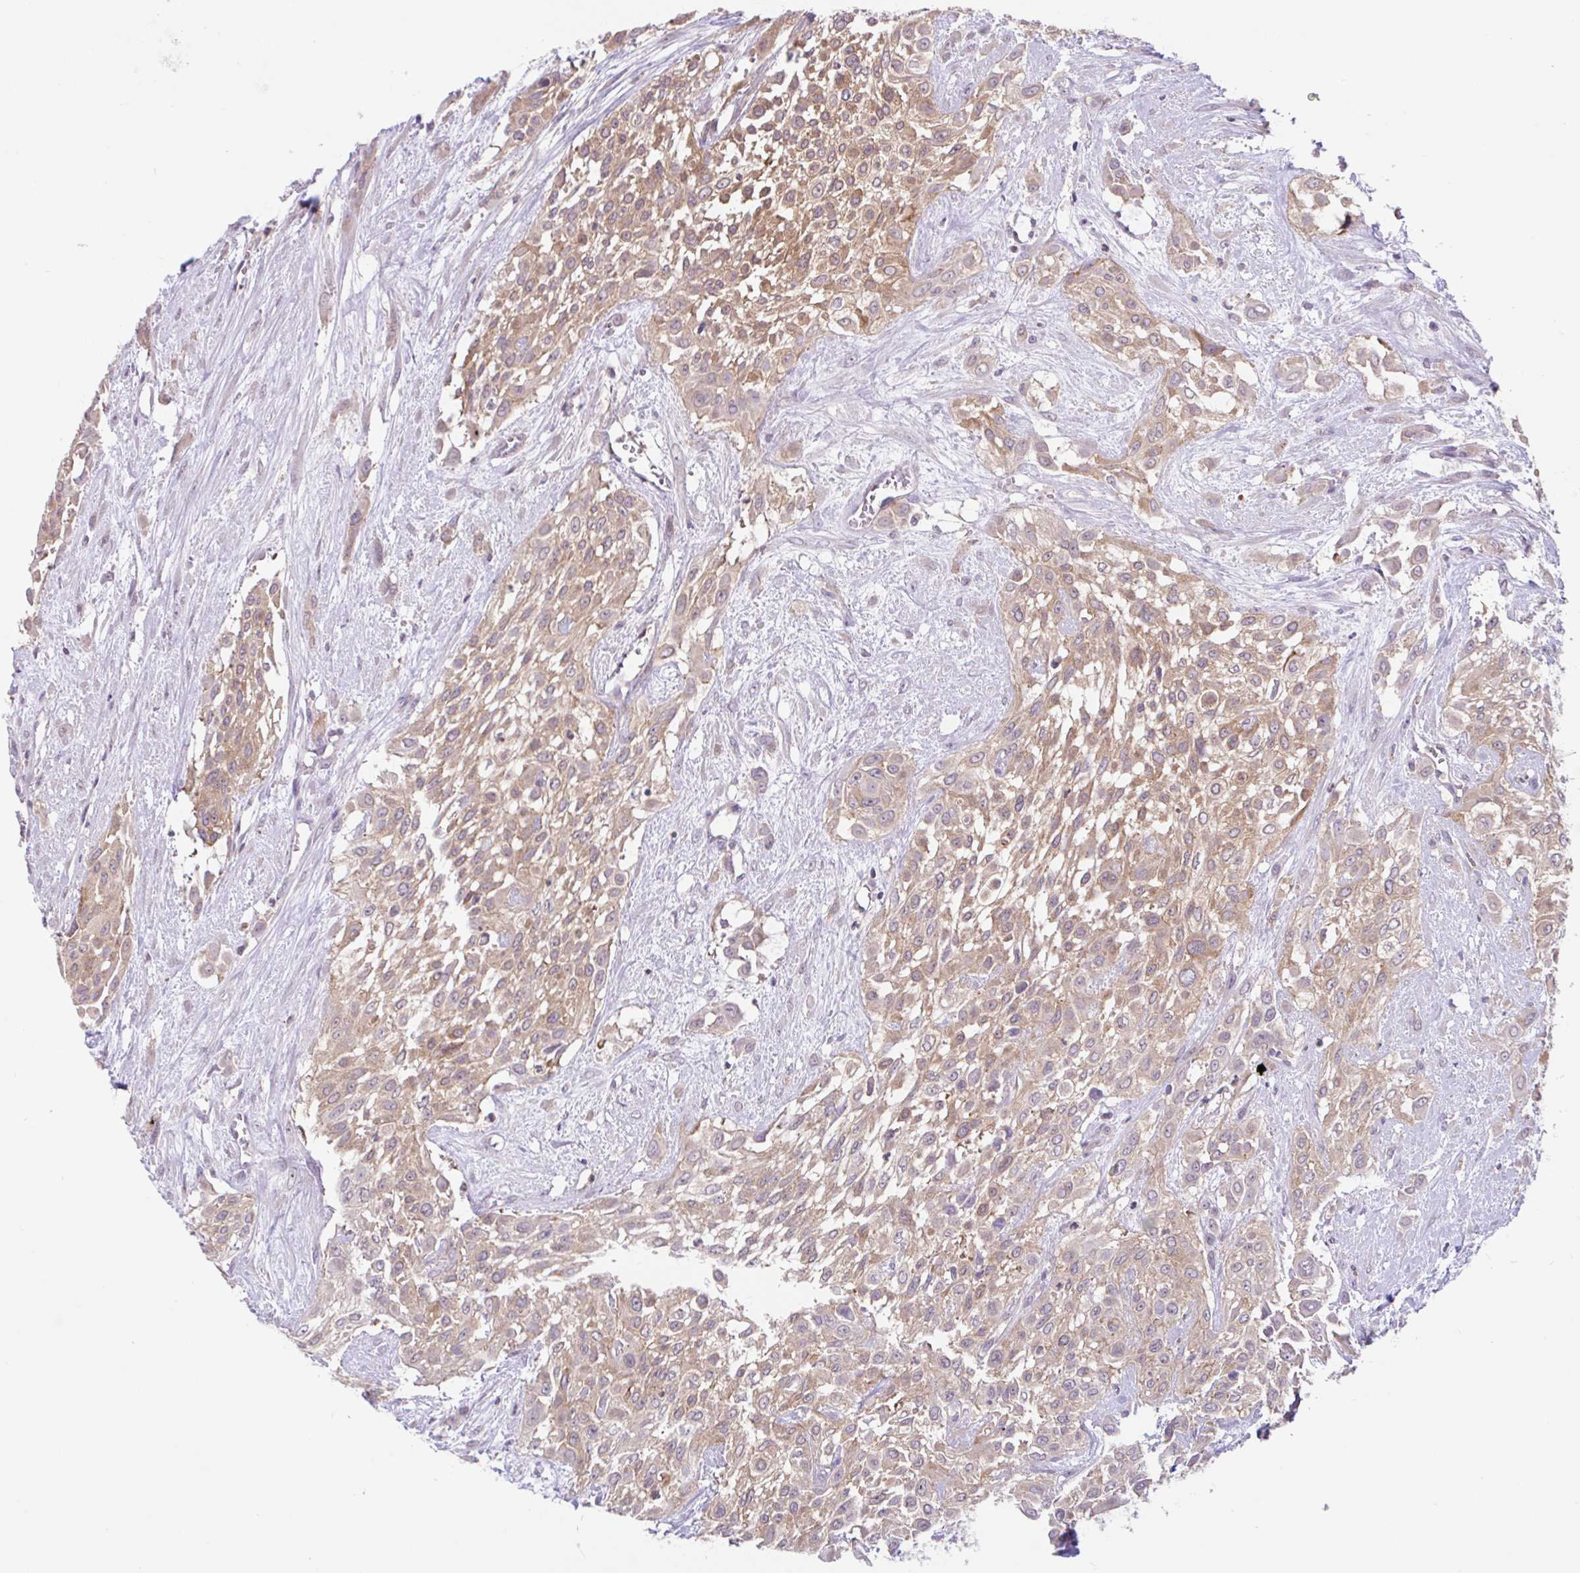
{"staining": {"intensity": "moderate", "quantity": ">75%", "location": "cytoplasmic/membranous"}, "tissue": "urothelial cancer", "cell_type": "Tumor cells", "image_type": "cancer", "snomed": [{"axis": "morphology", "description": "Urothelial carcinoma, High grade"}, {"axis": "topography", "description": "Urinary bladder"}], "caption": "Brown immunohistochemical staining in human high-grade urothelial carcinoma reveals moderate cytoplasmic/membranous staining in approximately >75% of tumor cells.", "gene": "RALBP1", "patient": {"sex": "male", "age": 57}}